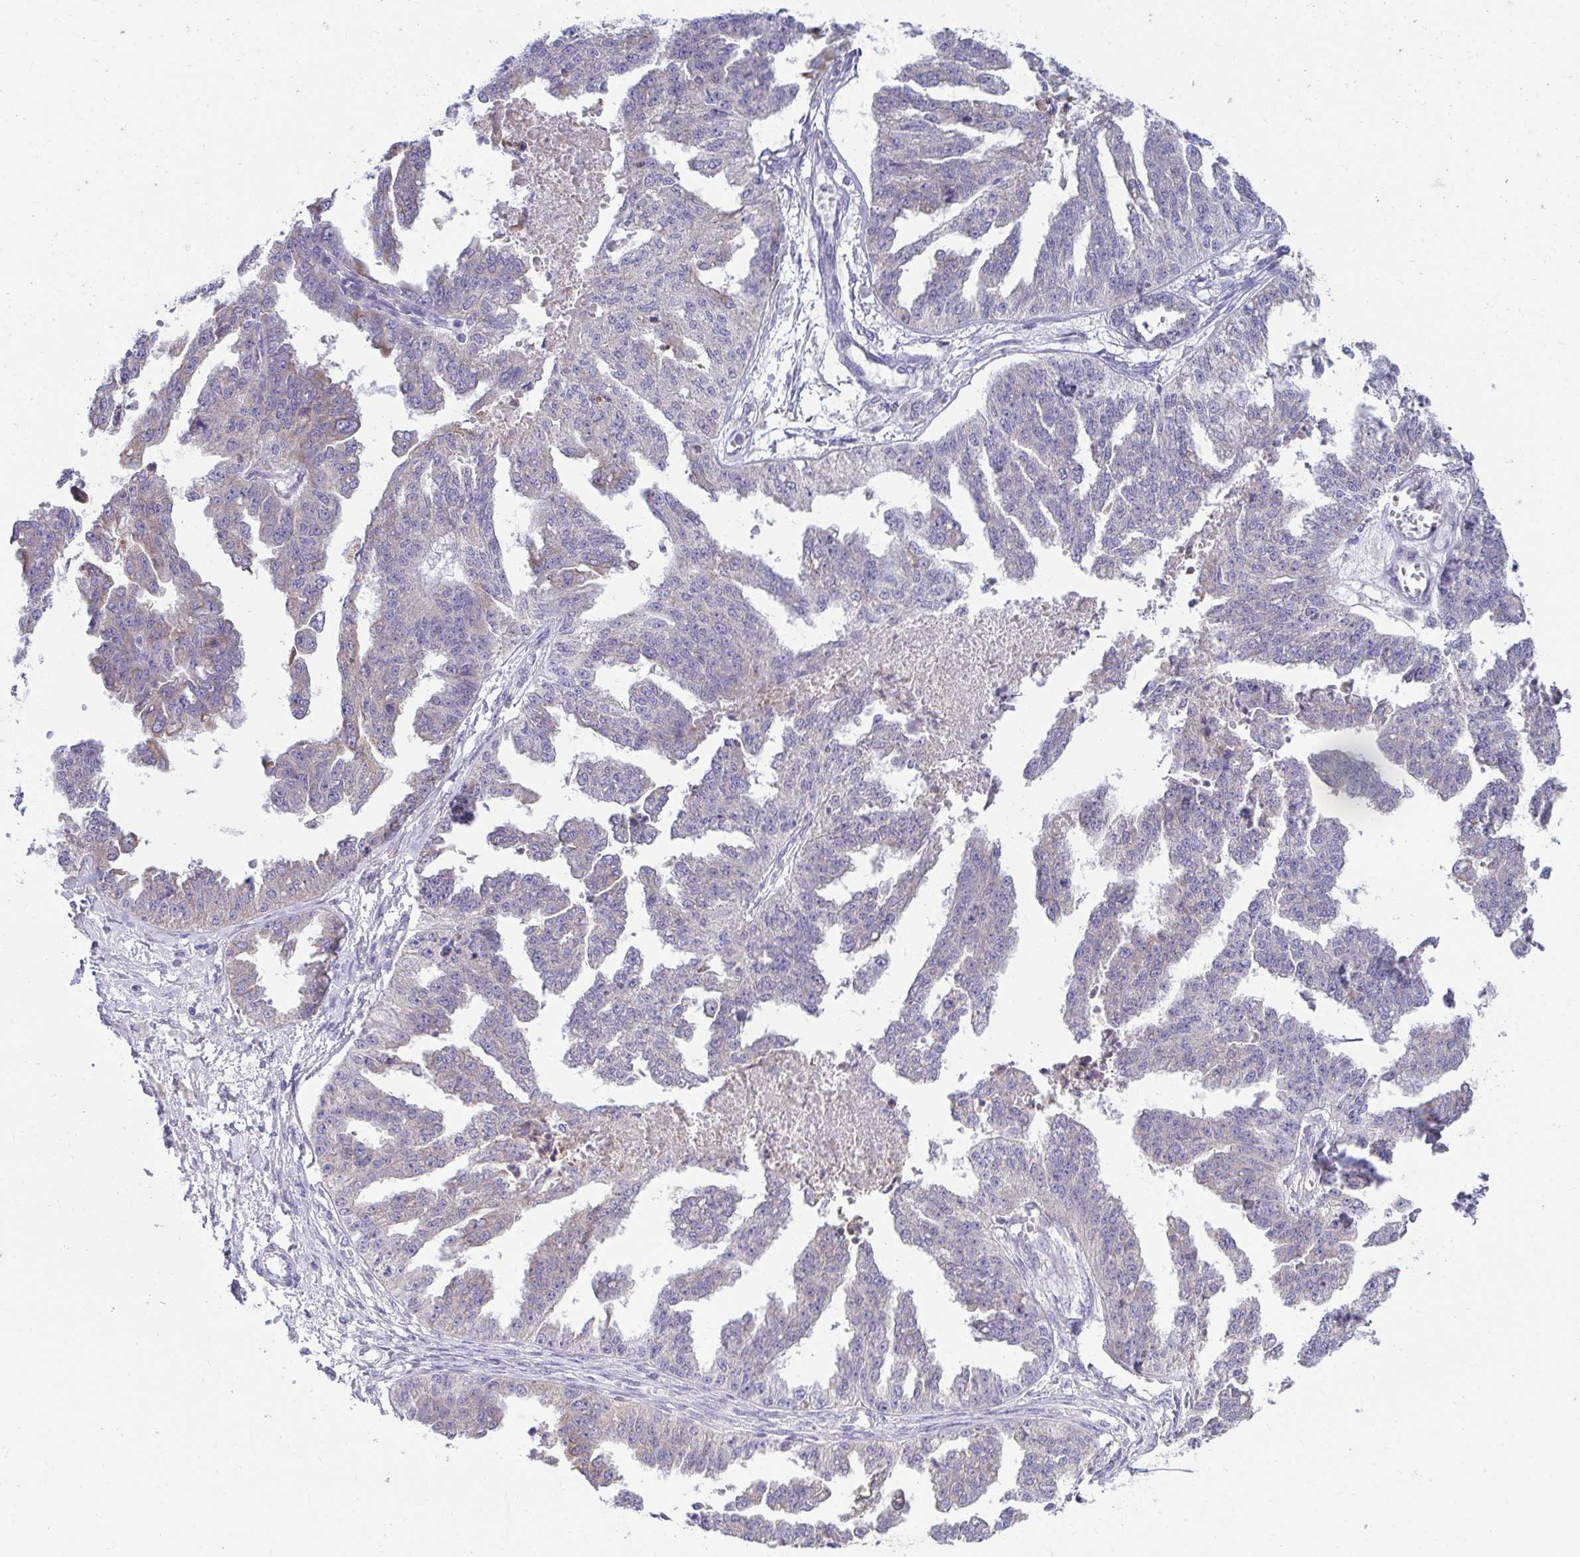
{"staining": {"intensity": "weak", "quantity": "<25%", "location": "cytoplasmic/membranous"}, "tissue": "ovarian cancer", "cell_type": "Tumor cells", "image_type": "cancer", "snomed": [{"axis": "morphology", "description": "Cystadenocarcinoma, serous, NOS"}, {"axis": "topography", "description": "Ovary"}], "caption": "Histopathology image shows no protein positivity in tumor cells of ovarian serous cystadenocarcinoma tissue.", "gene": "FASLG", "patient": {"sex": "female", "age": 58}}